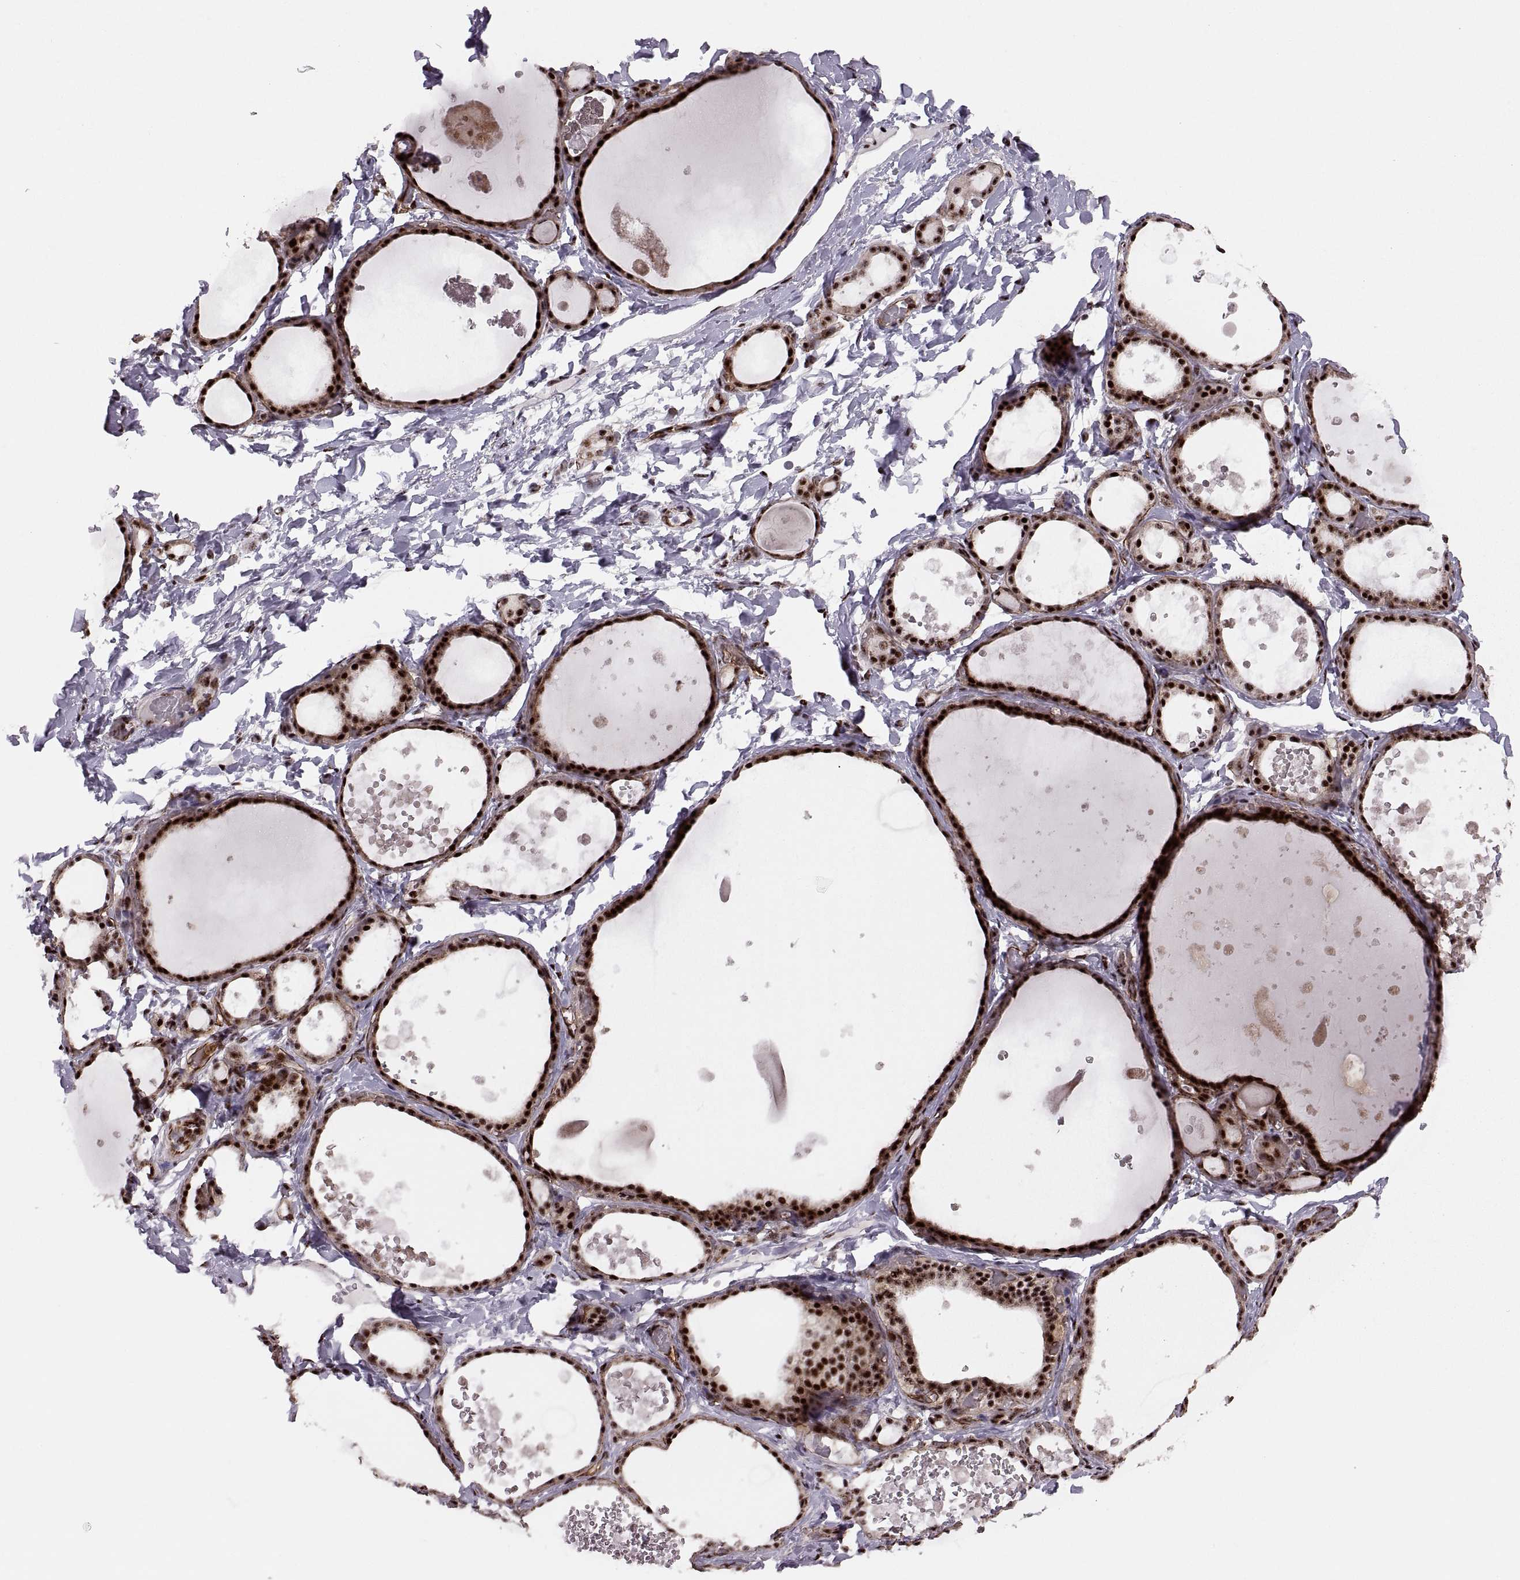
{"staining": {"intensity": "strong", "quantity": ">75%", "location": "nuclear"}, "tissue": "thyroid gland", "cell_type": "Glandular cells", "image_type": "normal", "snomed": [{"axis": "morphology", "description": "Normal tissue, NOS"}, {"axis": "topography", "description": "Thyroid gland"}], "caption": "Brown immunohistochemical staining in normal human thyroid gland displays strong nuclear staining in about >75% of glandular cells.", "gene": "ZCCHC17", "patient": {"sex": "female", "age": 56}}